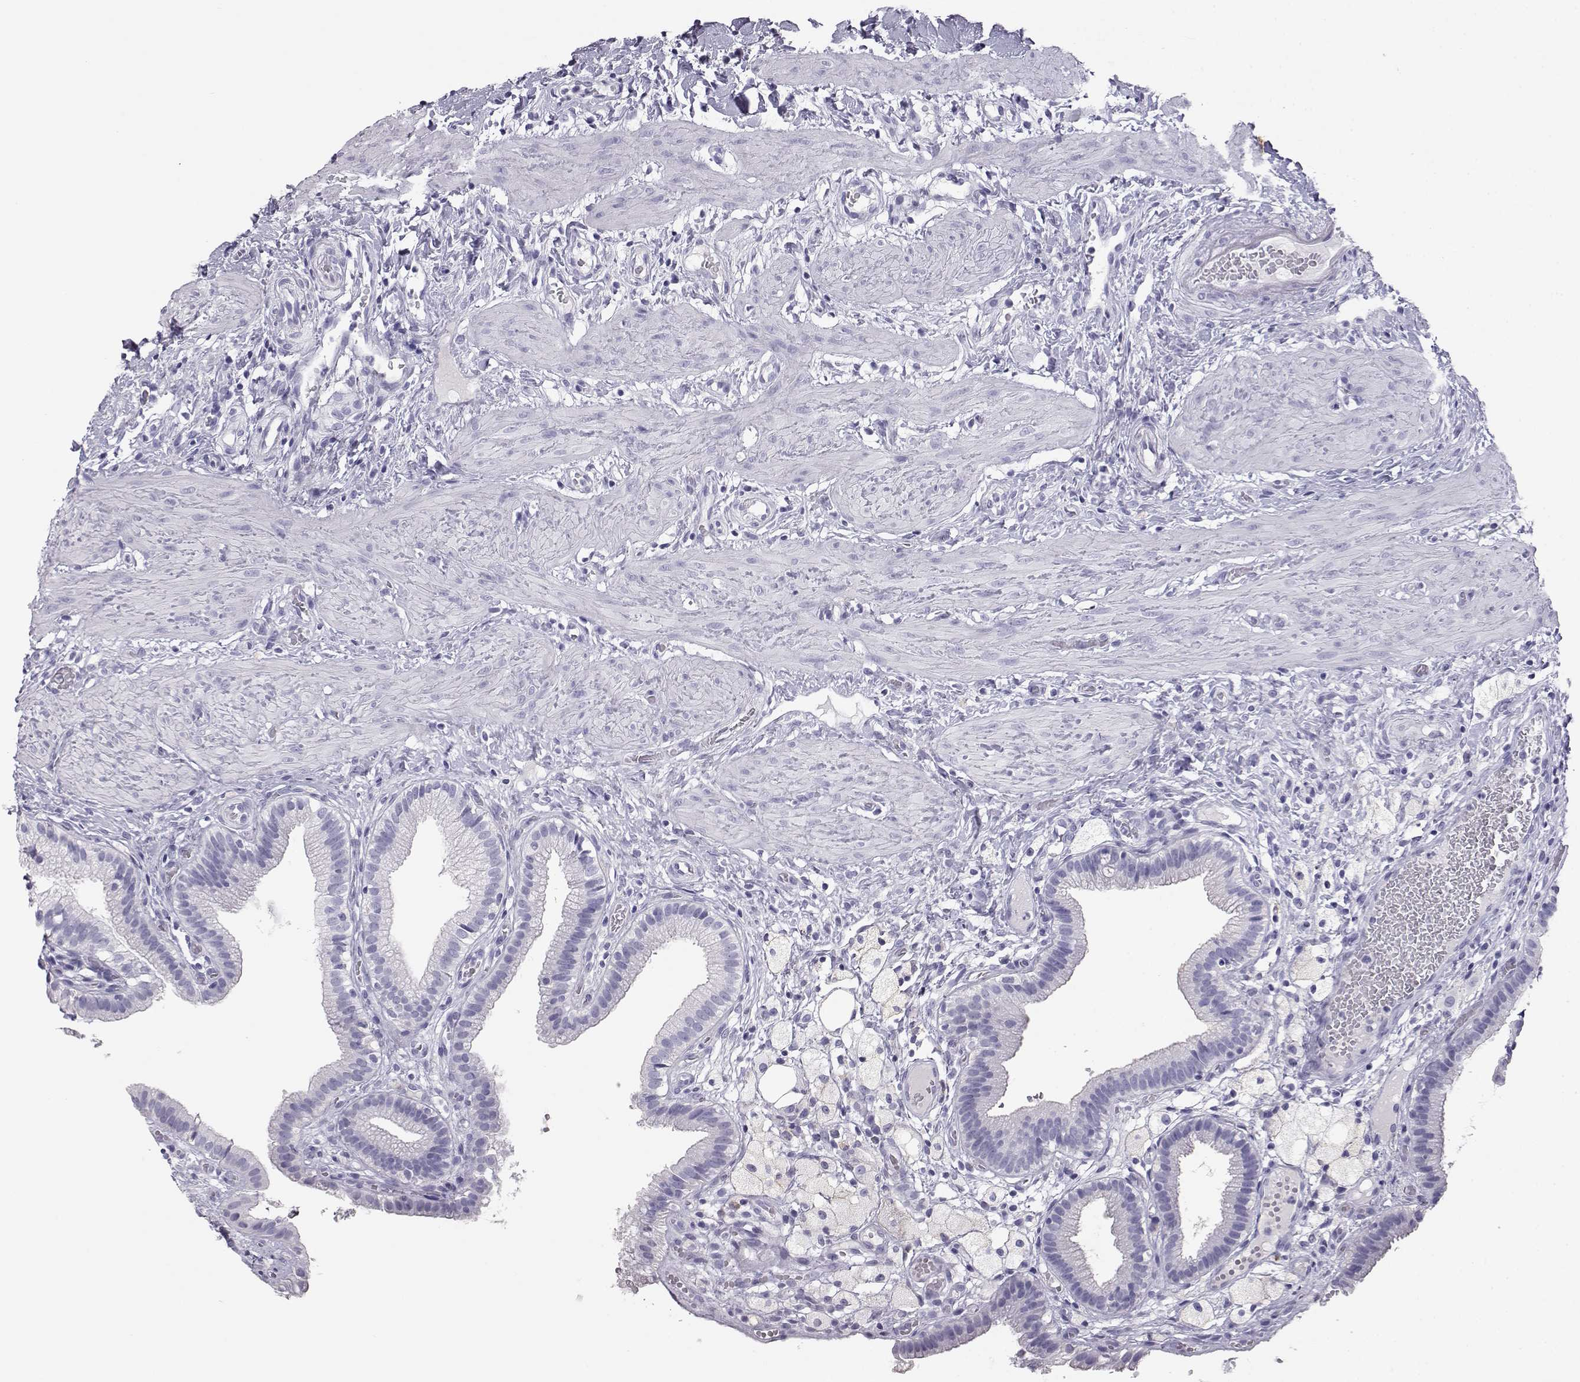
{"staining": {"intensity": "negative", "quantity": "none", "location": "none"}, "tissue": "gallbladder", "cell_type": "Glandular cells", "image_type": "normal", "snomed": [{"axis": "morphology", "description": "Normal tissue, NOS"}, {"axis": "topography", "description": "Gallbladder"}], "caption": "IHC micrograph of unremarkable gallbladder: human gallbladder stained with DAB (3,3'-diaminobenzidine) exhibits no significant protein staining in glandular cells.", "gene": "ITLN1", "patient": {"sex": "female", "age": 24}}